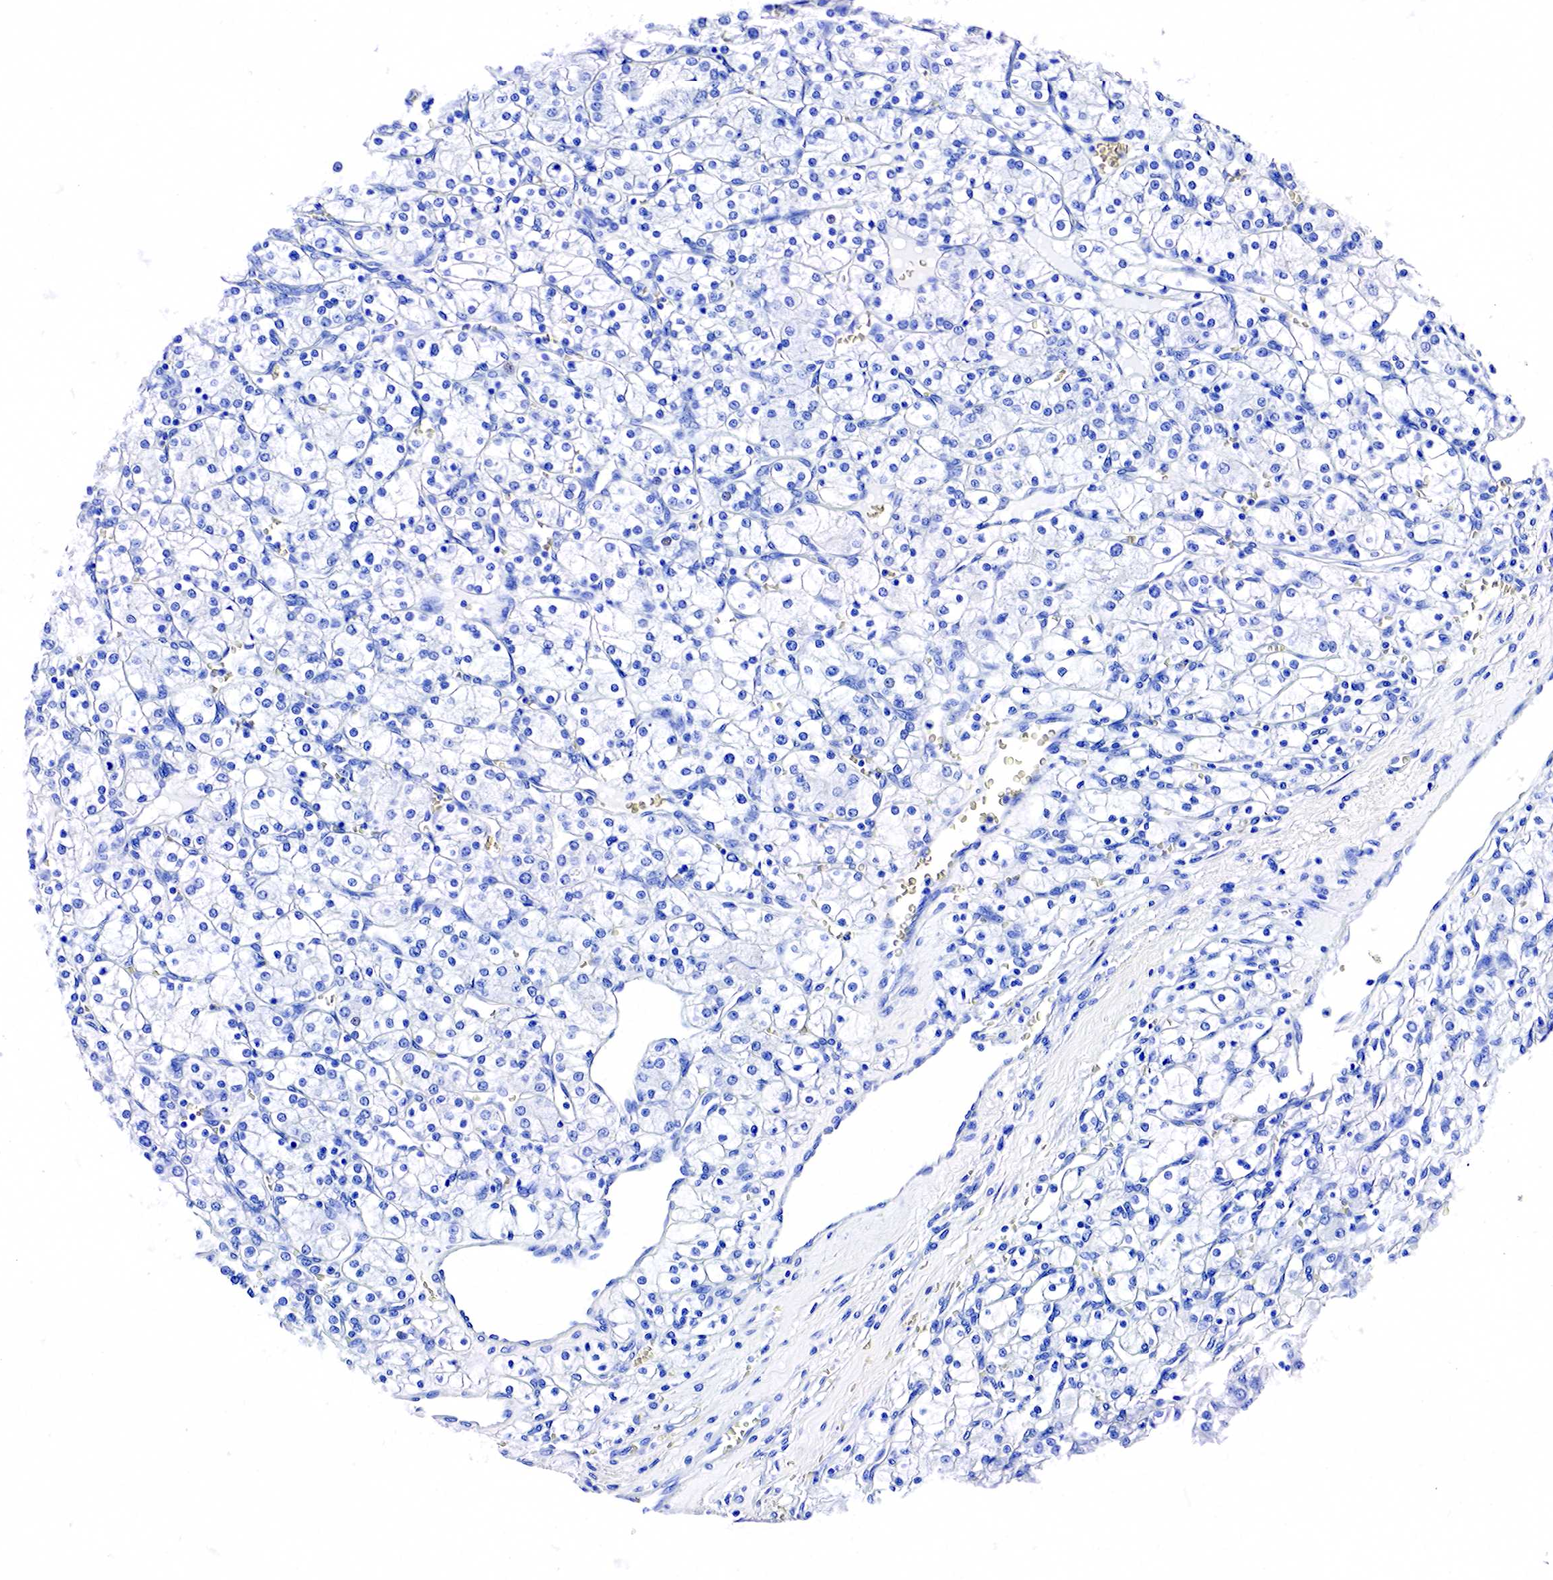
{"staining": {"intensity": "negative", "quantity": "none", "location": "none"}, "tissue": "renal cancer", "cell_type": "Tumor cells", "image_type": "cancer", "snomed": [{"axis": "morphology", "description": "Adenocarcinoma, NOS"}, {"axis": "topography", "description": "Kidney"}], "caption": "A photomicrograph of human adenocarcinoma (renal) is negative for staining in tumor cells.", "gene": "ACP3", "patient": {"sex": "female", "age": 62}}